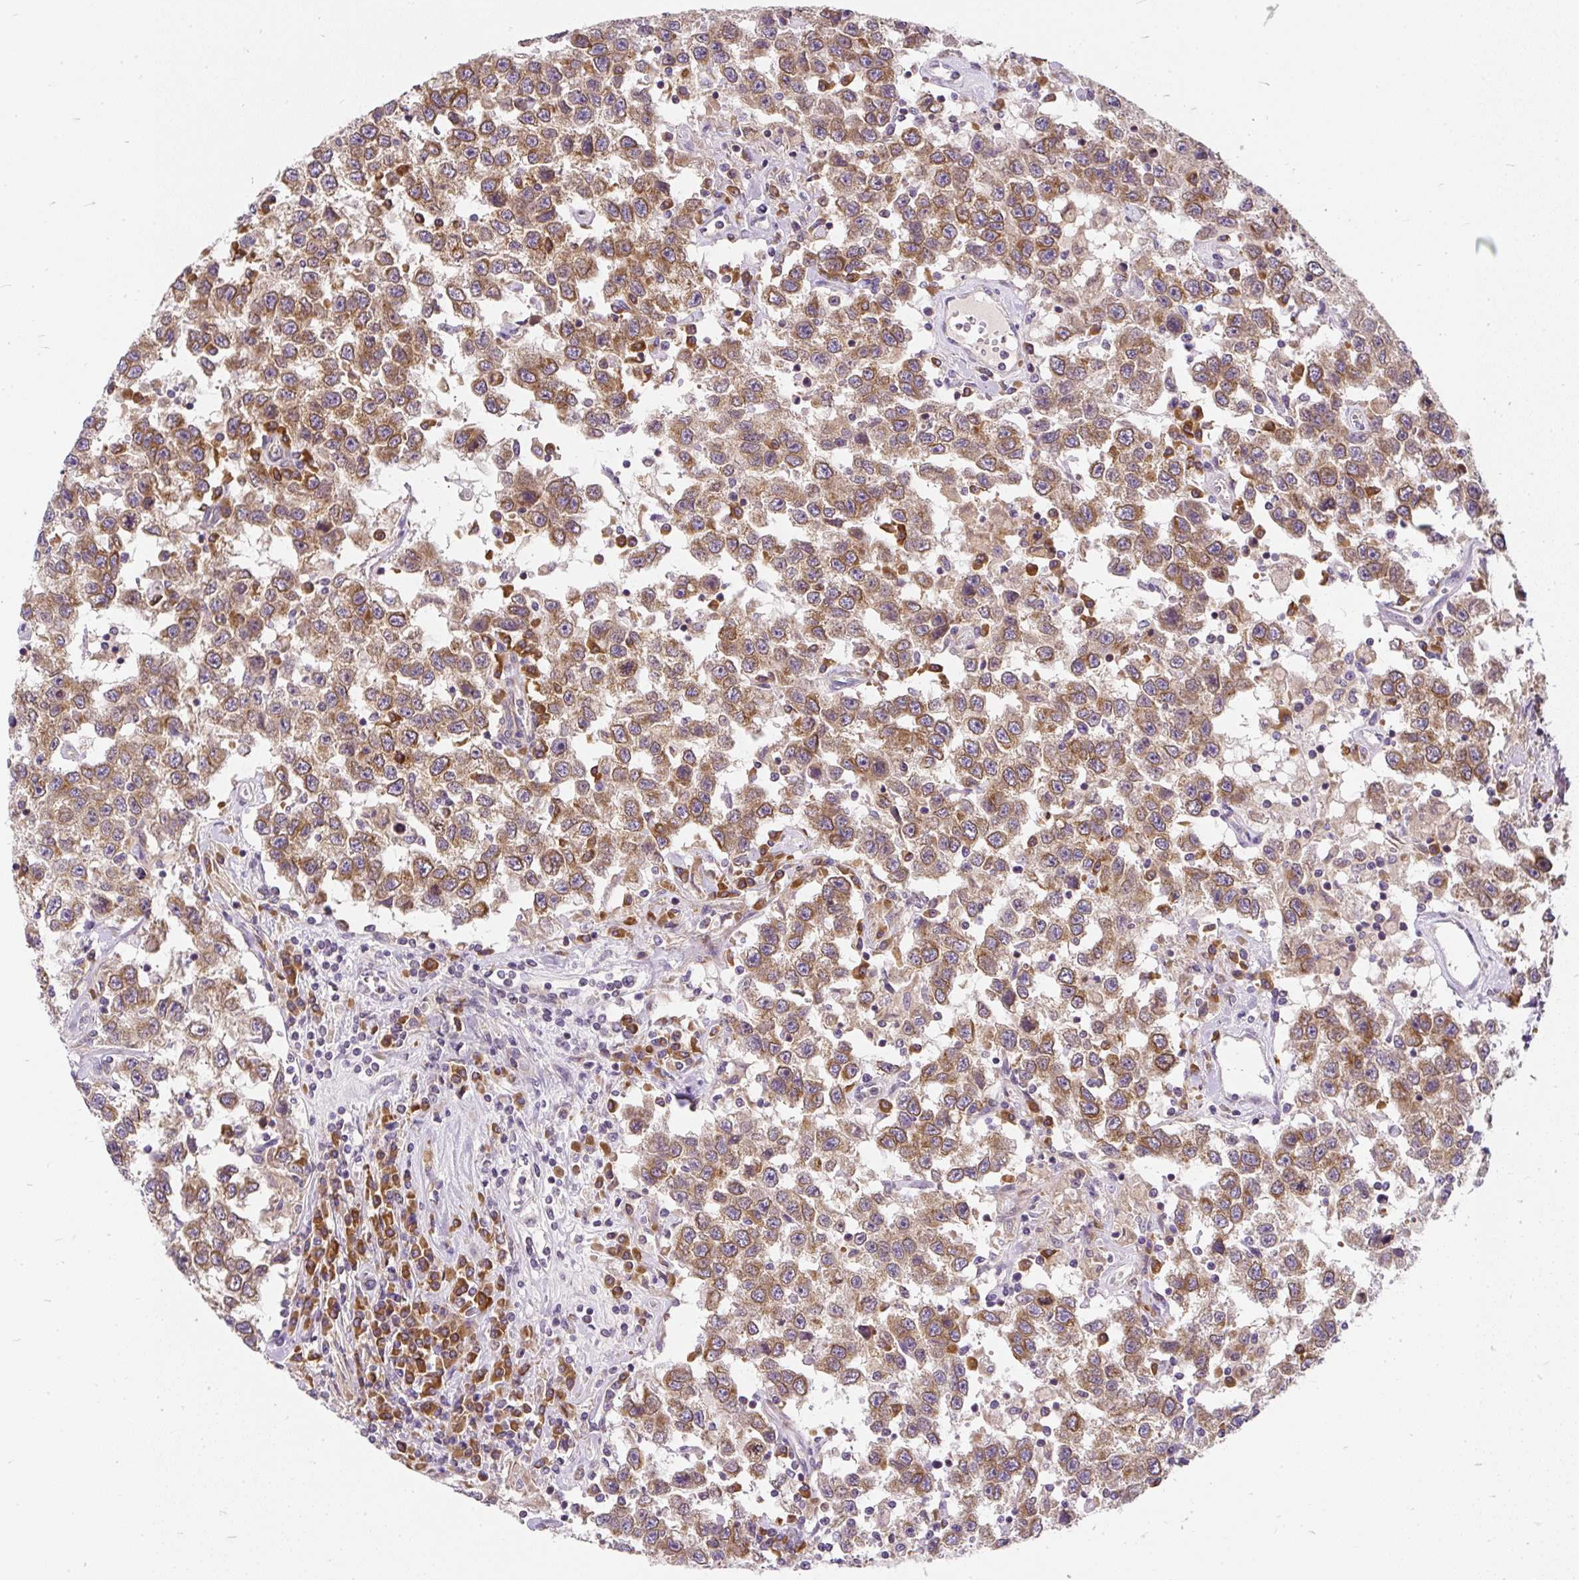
{"staining": {"intensity": "moderate", "quantity": ">75%", "location": "cytoplasmic/membranous"}, "tissue": "testis cancer", "cell_type": "Tumor cells", "image_type": "cancer", "snomed": [{"axis": "morphology", "description": "Seminoma, NOS"}, {"axis": "topography", "description": "Testis"}], "caption": "IHC photomicrograph of human testis seminoma stained for a protein (brown), which demonstrates medium levels of moderate cytoplasmic/membranous expression in approximately >75% of tumor cells.", "gene": "CYP20A1", "patient": {"sex": "male", "age": 41}}